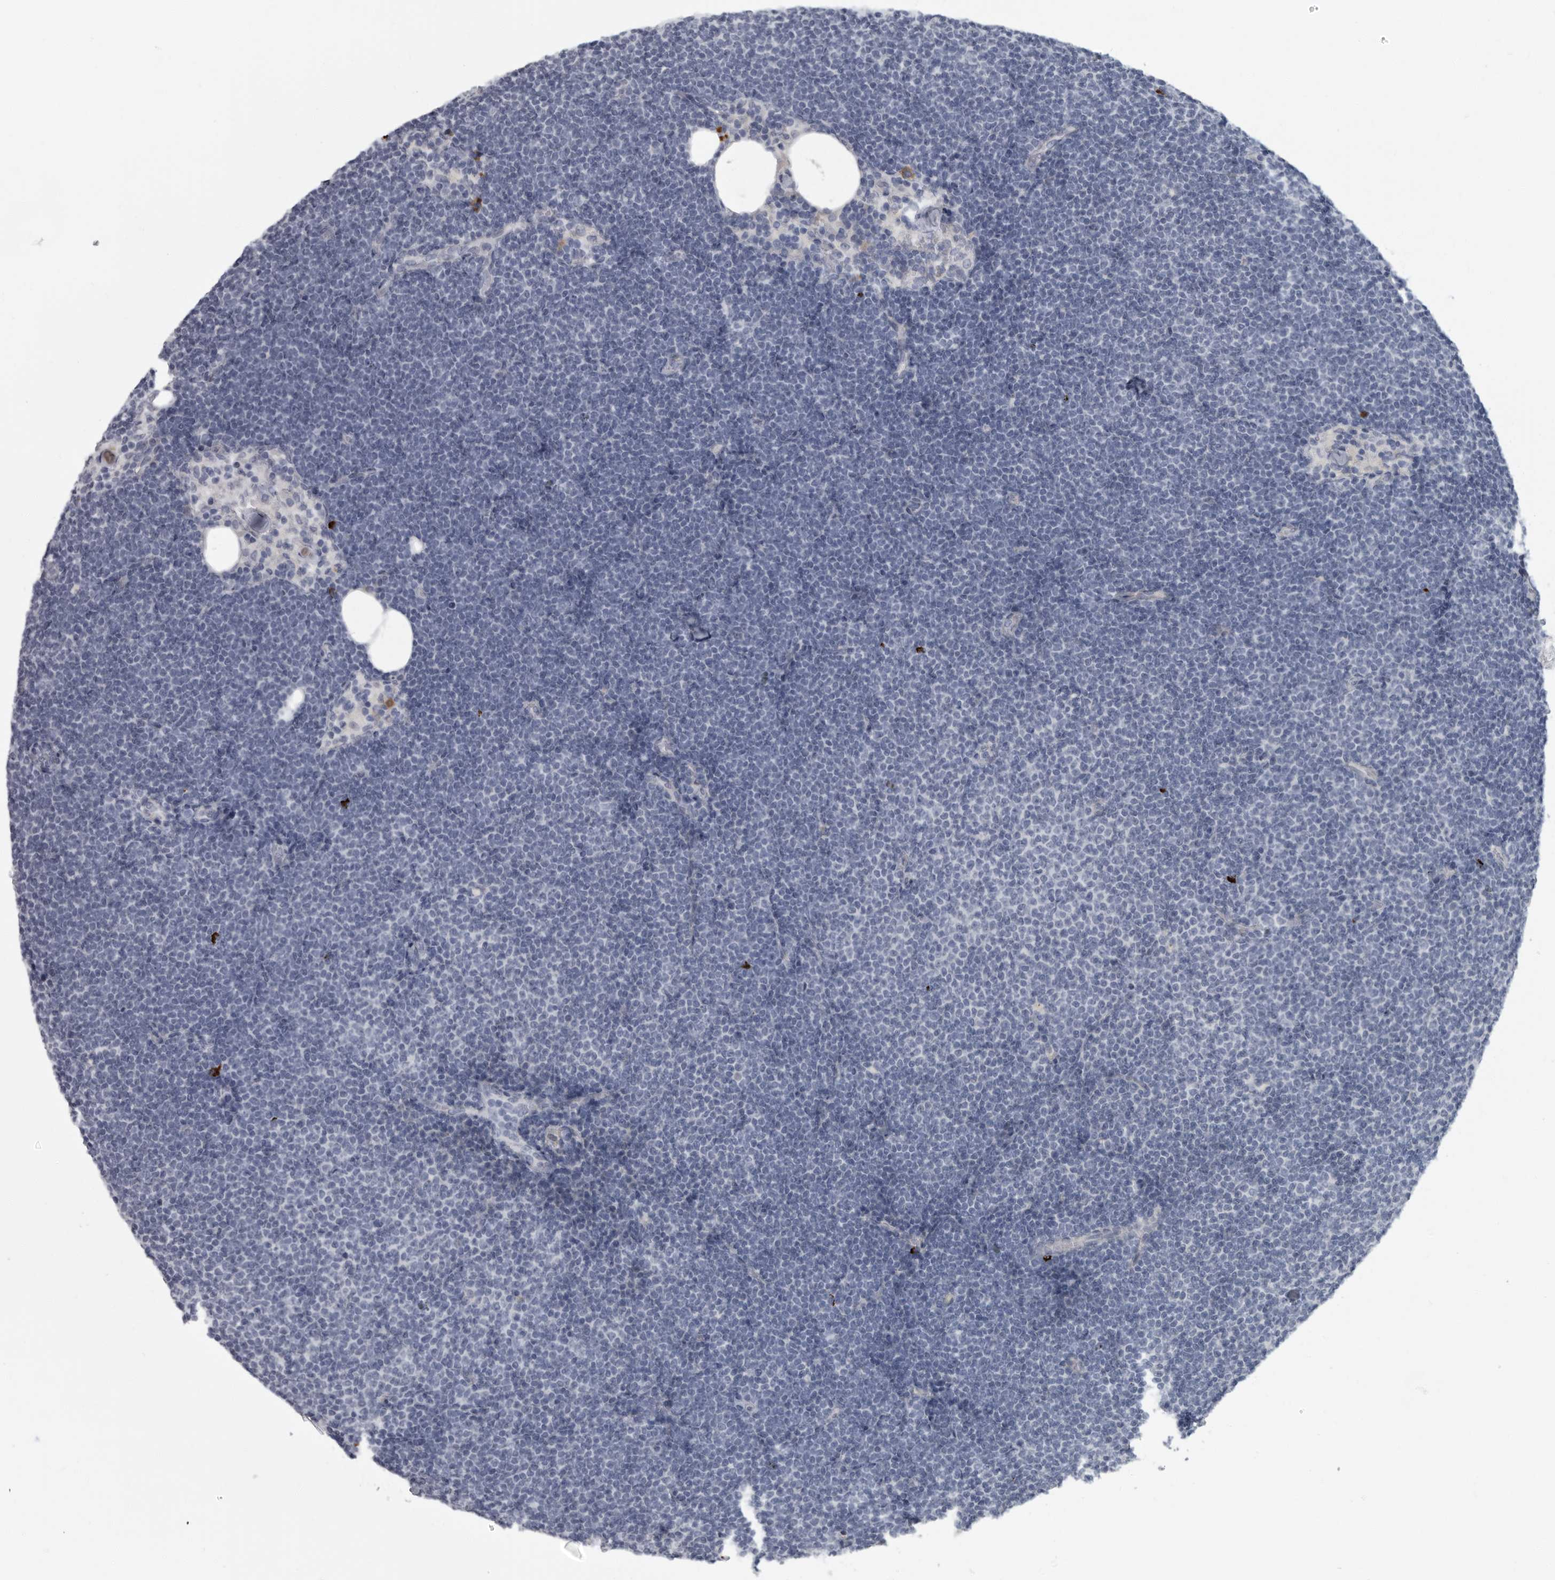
{"staining": {"intensity": "negative", "quantity": "none", "location": "none"}, "tissue": "lymphoma", "cell_type": "Tumor cells", "image_type": "cancer", "snomed": [{"axis": "morphology", "description": "Malignant lymphoma, non-Hodgkin's type, Low grade"}, {"axis": "topography", "description": "Lymph node"}], "caption": "High power microscopy histopathology image of an immunohistochemistry histopathology image of malignant lymphoma, non-Hodgkin's type (low-grade), revealing no significant staining in tumor cells.", "gene": "SLC25A39", "patient": {"sex": "female", "age": 53}}